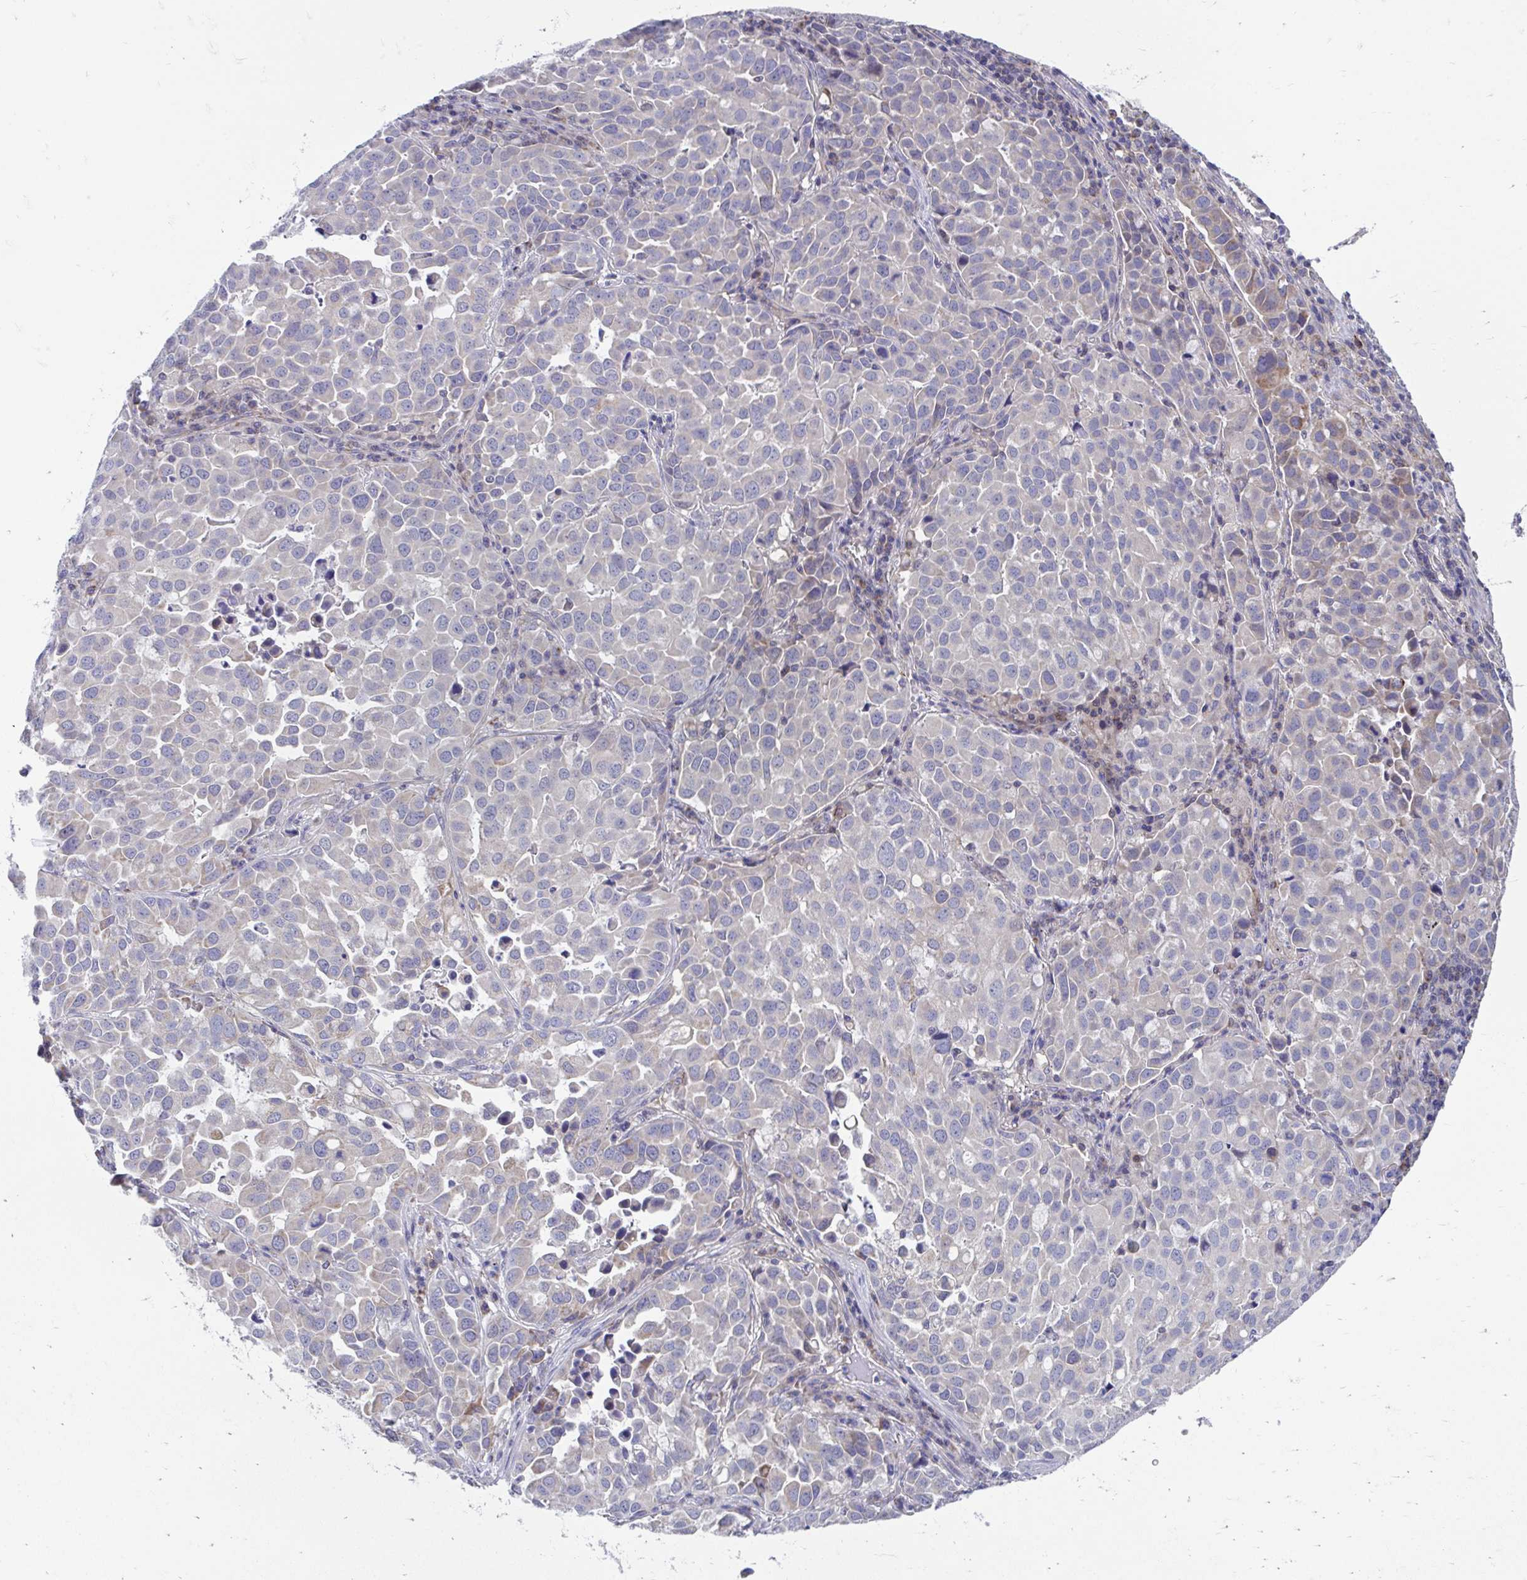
{"staining": {"intensity": "moderate", "quantity": "<25%", "location": "cytoplasmic/membranous"}, "tissue": "lung cancer", "cell_type": "Tumor cells", "image_type": "cancer", "snomed": [{"axis": "morphology", "description": "Adenocarcinoma, NOS"}, {"axis": "morphology", "description": "Adenocarcinoma, metastatic, NOS"}, {"axis": "topography", "description": "Lymph node"}, {"axis": "topography", "description": "Lung"}], "caption": "Immunohistochemistry image of neoplastic tissue: lung cancer (metastatic adenocarcinoma) stained using immunohistochemistry (IHC) demonstrates low levels of moderate protein expression localized specifically in the cytoplasmic/membranous of tumor cells, appearing as a cytoplasmic/membranous brown color.", "gene": "FHIP1B", "patient": {"sex": "female", "age": 65}}